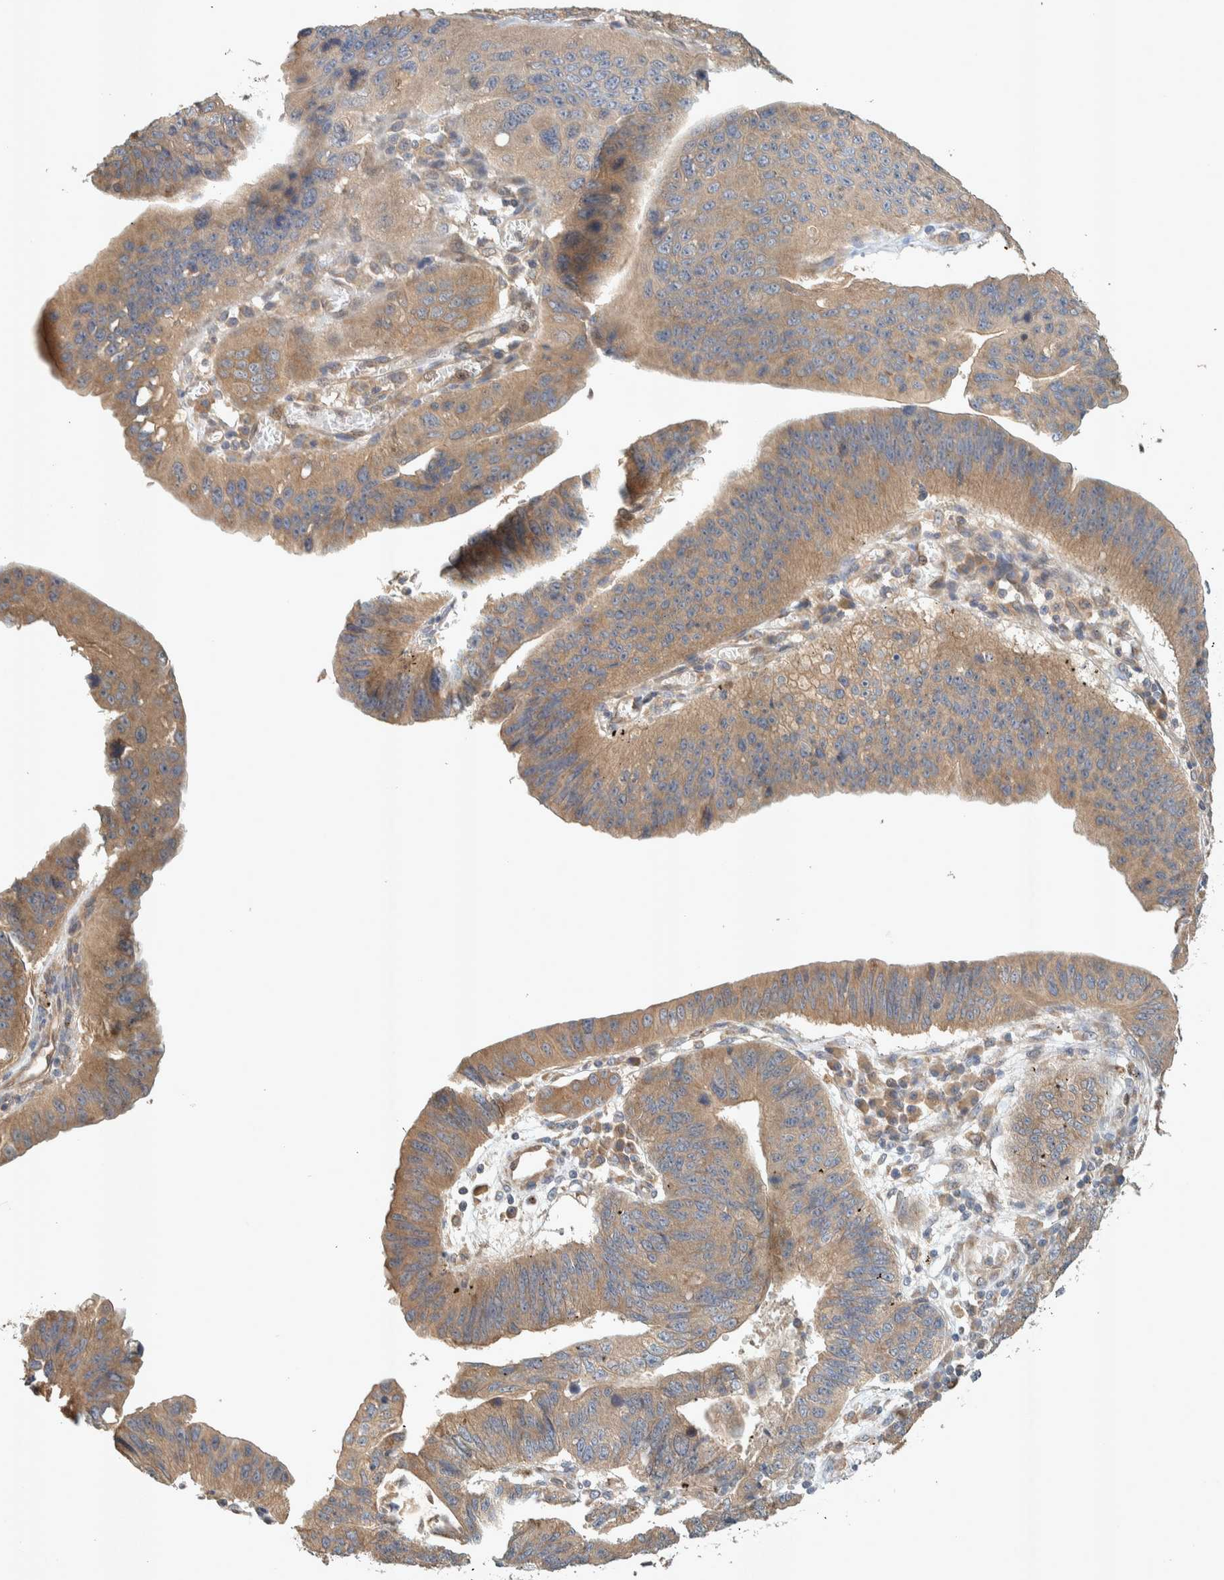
{"staining": {"intensity": "weak", "quantity": ">75%", "location": "cytoplasmic/membranous"}, "tissue": "stomach cancer", "cell_type": "Tumor cells", "image_type": "cancer", "snomed": [{"axis": "morphology", "description": "Adenocarcinoma, NOS"}, {"axis": "topography", "description": "Stomach"}], "caption": "This photomicrograph shows immunohistochemistry staining of human stomach cancer (adenocarcinoma), with low weak cytoplasmic/membranous expression in about >75% of tumor cells.", "gene": "PXK", "patient": {"sex": "male", "age": 59}}